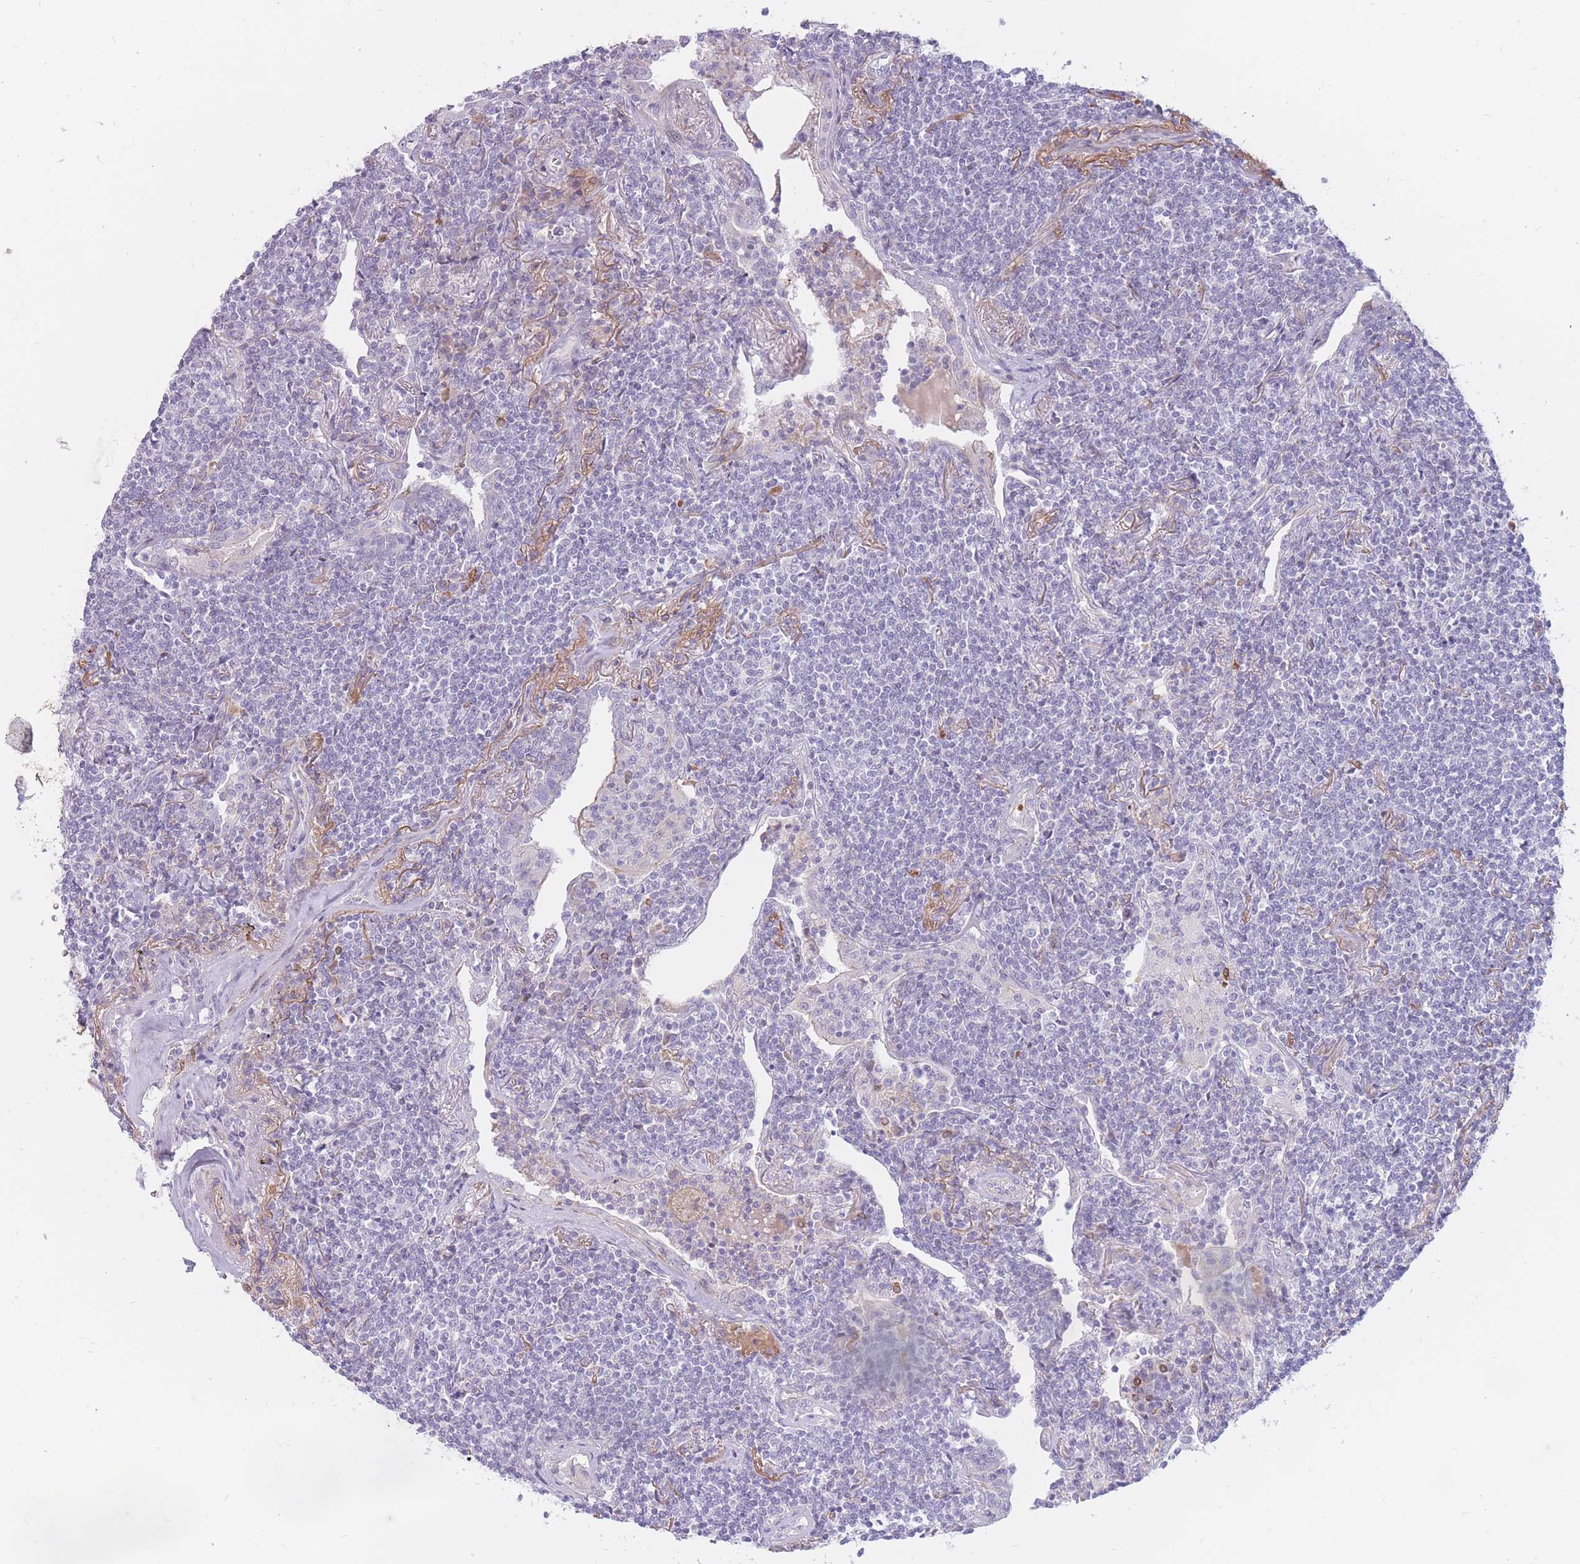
{"staining": {"intensity": "negative", "quantity": "none", "location": "none"}, "tissue": "lymphoma", "cell_type": "Tumor cells", "image_type": "cancer", "snomed": [{"axis": "morphology", "description": "Malignant lymphoma, non-Hodgkin's type, Low grade"}, {"axis": "topography", "description": "Lung"}], "caption": "Low-grade malignant lymphoma, non-Hodgkin's type was stained to show a protein in brown. There is no significant expression in tumor cells.", "gene": "PTGDR", "patient": {"sex": "female", "age": 71}}